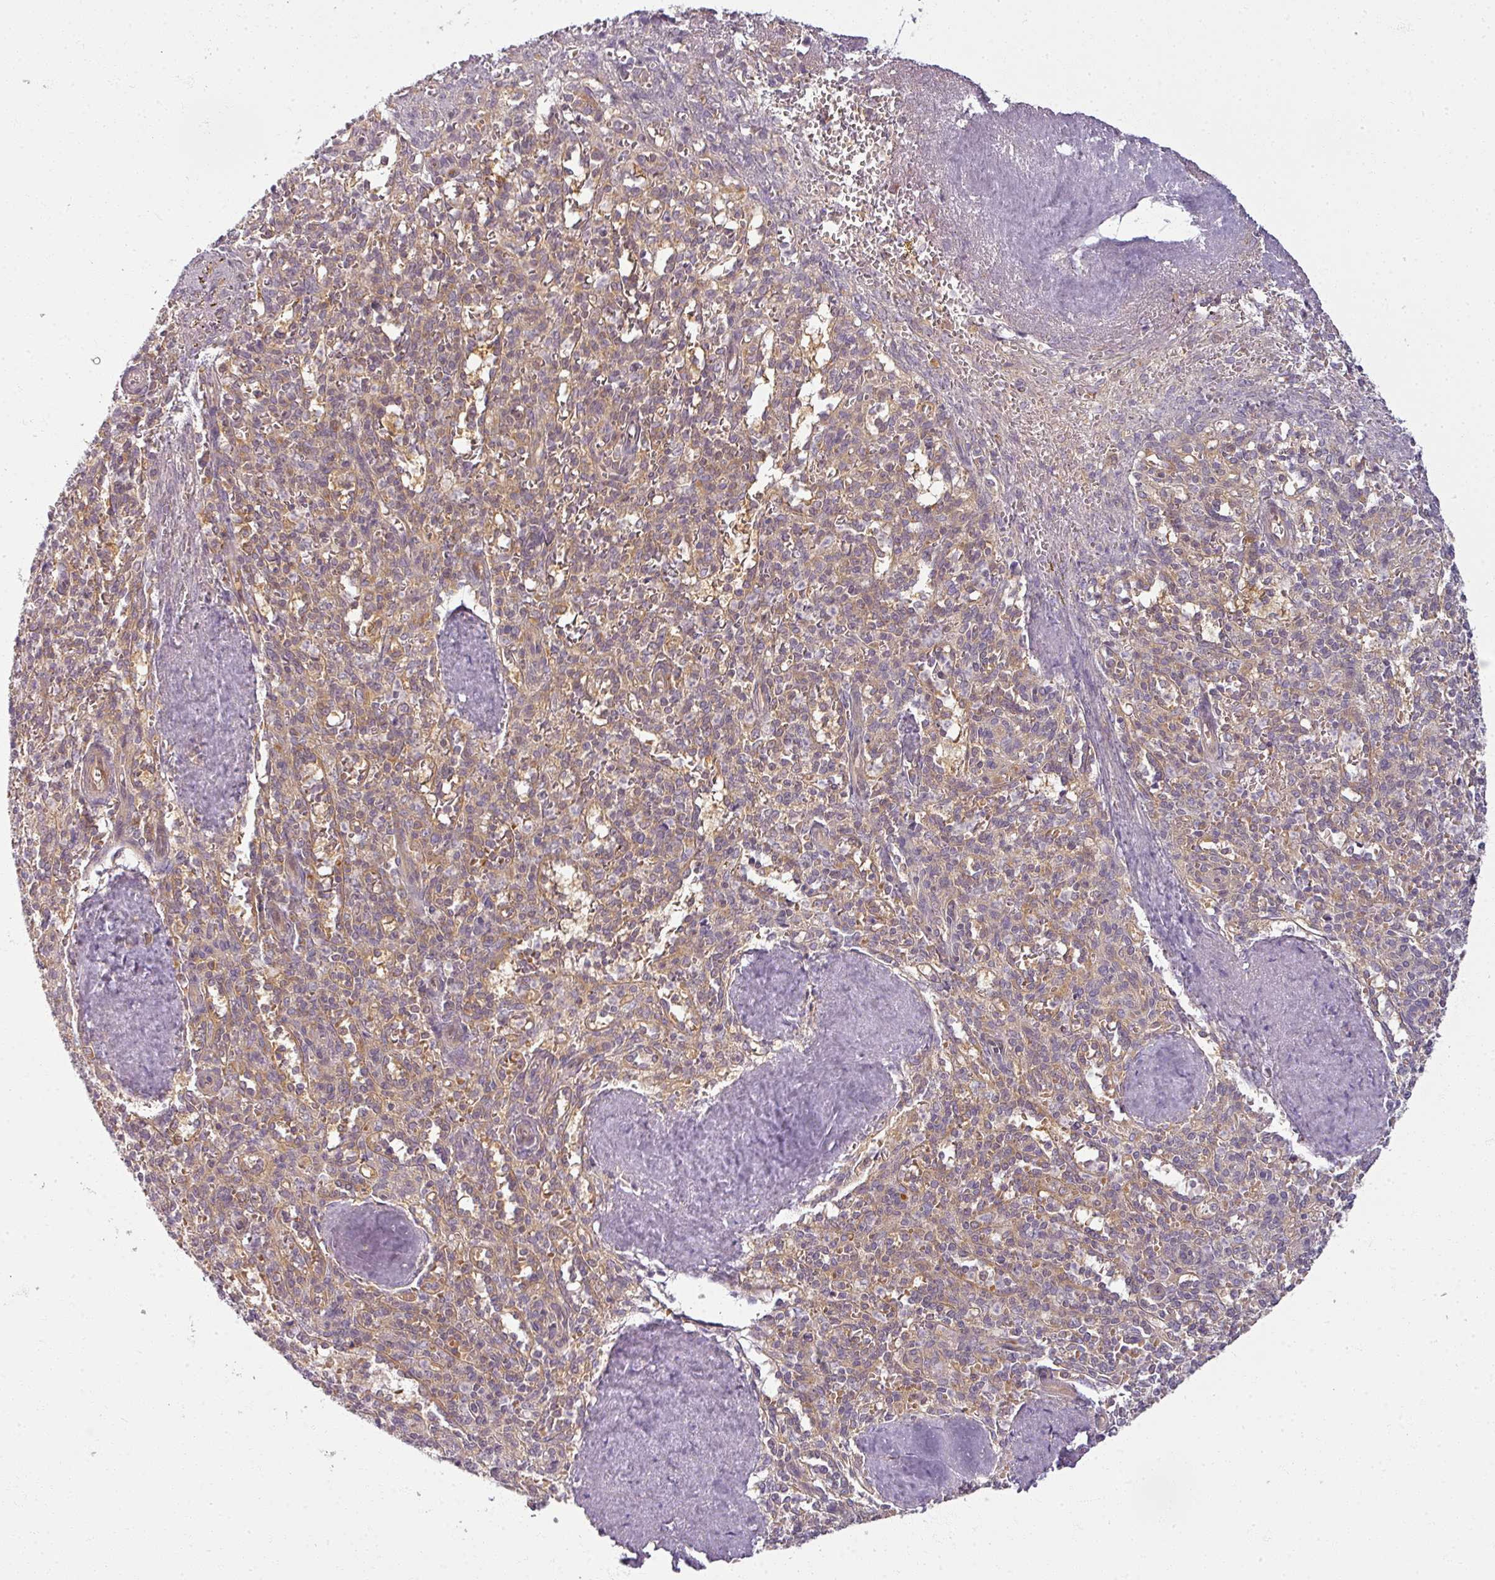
{"staining": {"intensity": "negative", "quantity": "none", "location": "none"}, "tissue": "spleen", "cell_type": "Cells in red pulp", "image_type": "normal", "snomed": [{"axis": "morphology", "description": "Normal tissue, NOS"}, {"axis": "topography", "description": "Spleen"}], "caption": "Immunohistochemical staining of benign spleen demonstrates no significant positivity in cells in red pulp. The staining is performed using DAB brown chromogen with nuclei counter-stained in using hematoxylin.", "gene": "AGPAT4", "patient": {"sex": "female", "age": 70}}